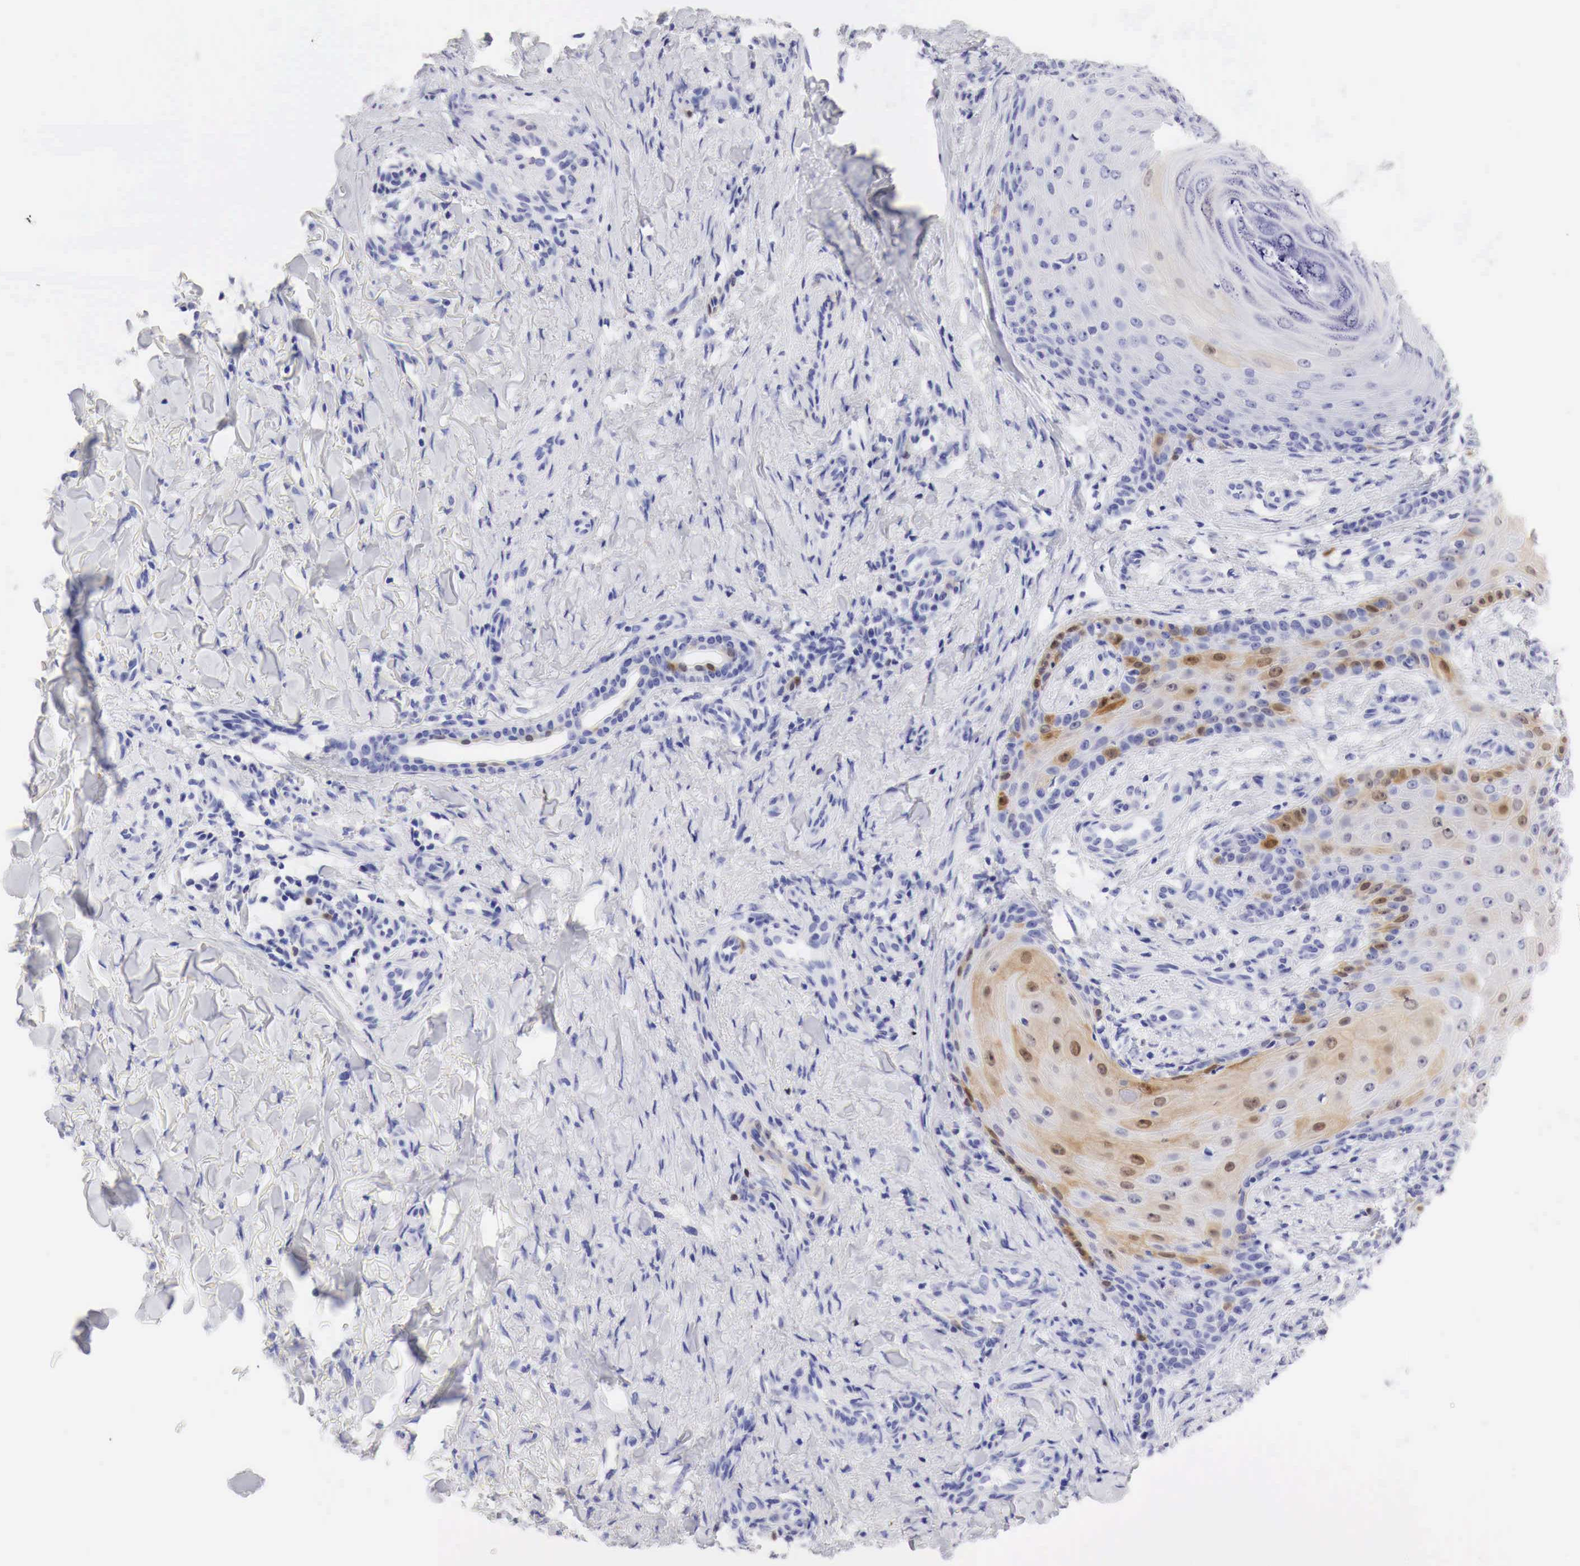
{"staining": {"intensity": "weak", "quantity": "<25%", "location": "cytoplasmic/membranous"}, "tissue": "skin cancer", "cell_type": "Tumor cells", "image_type": "cancer", "snomed": [{"axis": "morphology", "description": "Normal tissue, NOS"}, {"axis": "morphology", "description": "Basal cell carcinoma"}, {"axis": "topography", "description": "Skin"}], "caption": "Skin cancer stained for a protein using immunohistochemistry shows no expression tumor cells.", "gene": "CDKN2A", "patient": {"sex": "male", "age": 81}}